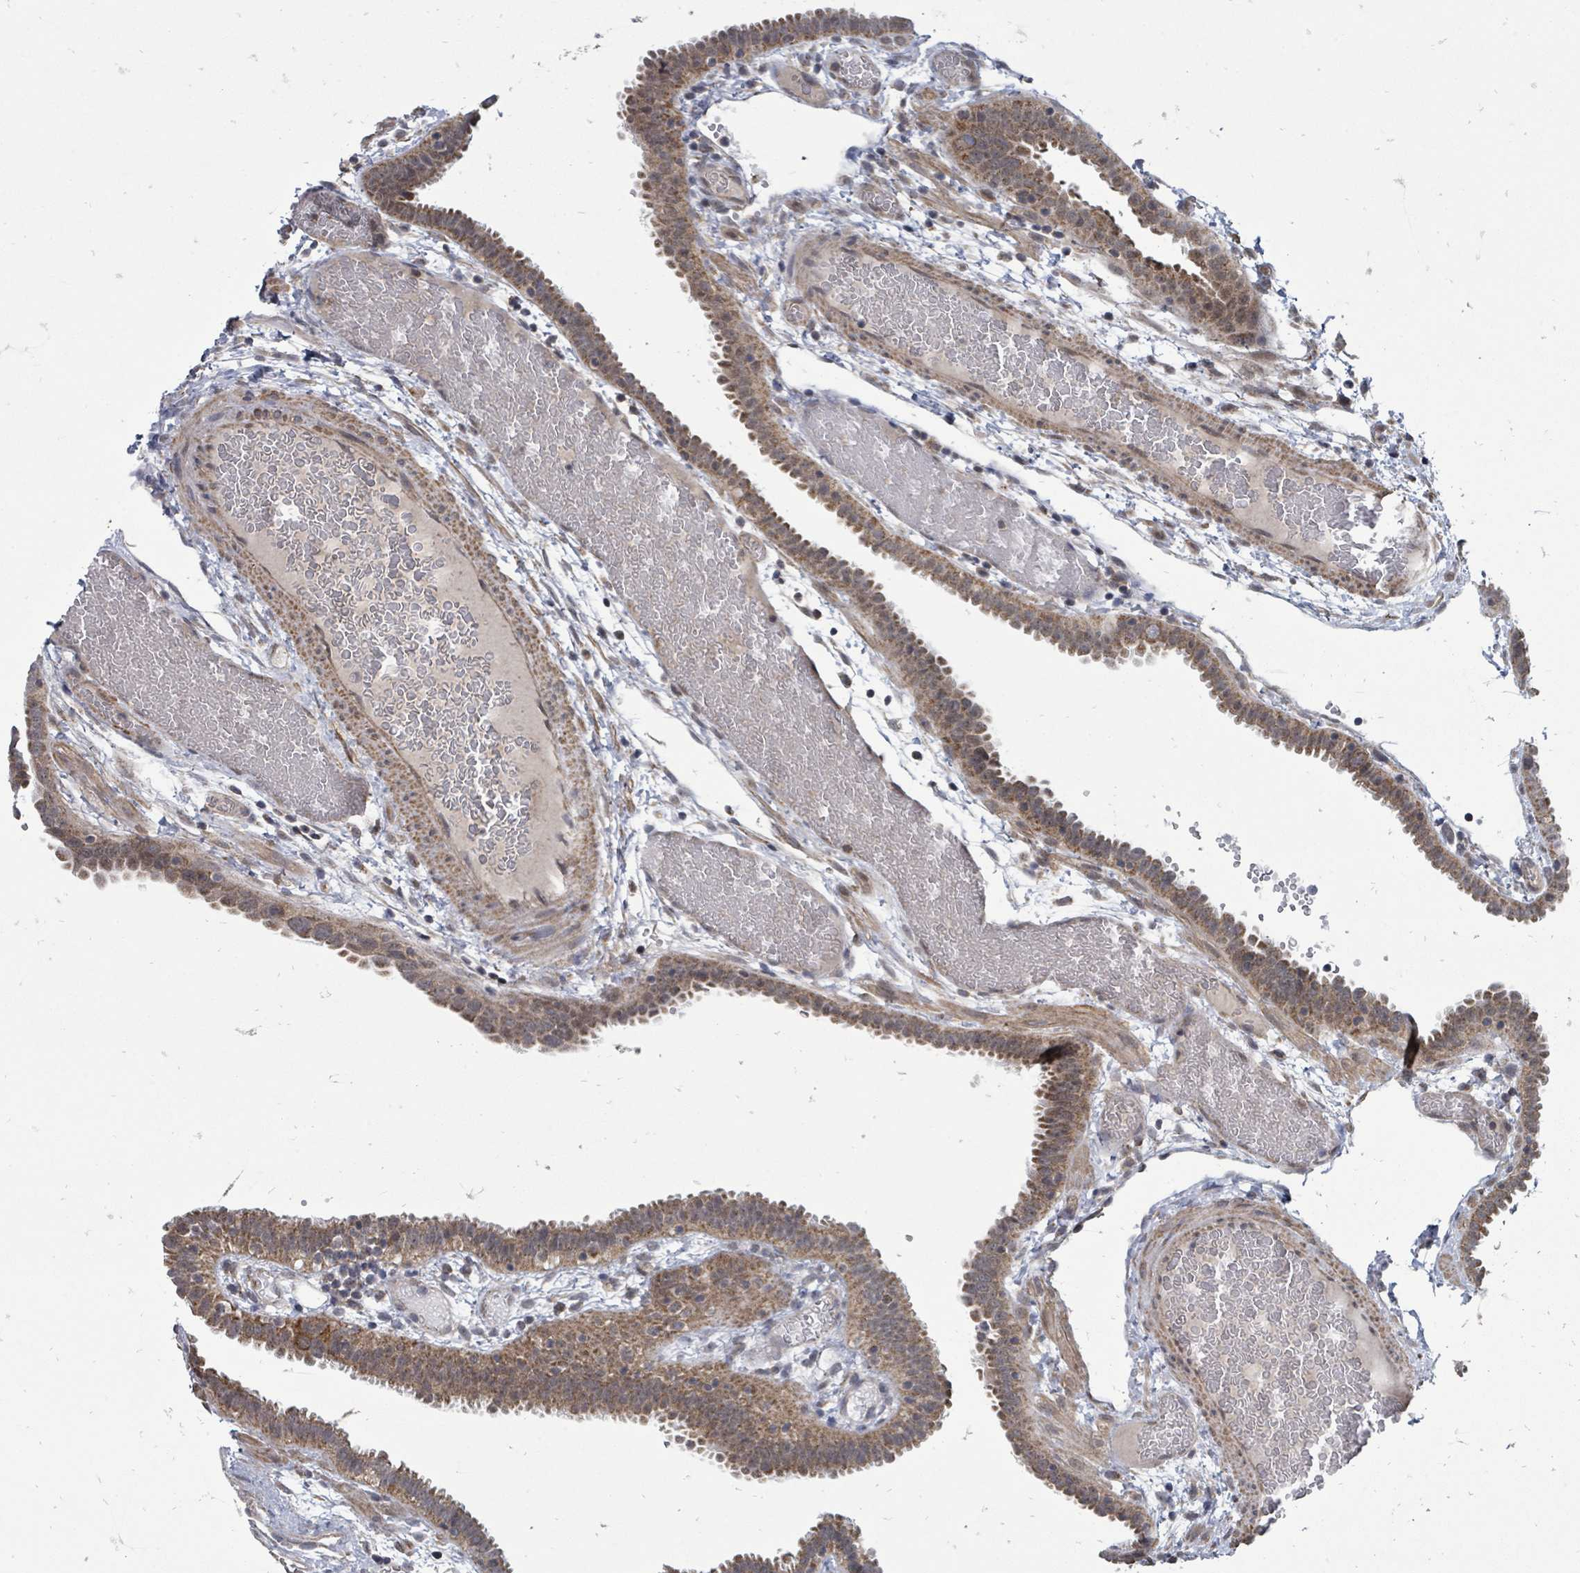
{"staining": {"intensity": "moderate", "quantity": ">75%", "location": "cytoplasmic/membranous,nuclear"}, "tissue": "fallopian tube", "cell_type": "Glandular cells", "image_type": "normal", "snomed": [{"axis": "morphology", "description": "Normal tissue, NOS"}, {"axis": "topography", "description": "Fallopian tube"}], "caption": "Immunohistochemical staining of normal fallopian tube shows medium levels of moderate cytoplasmic/membranous,nuclear staining in approximately >75% of glandular cells.", "gene": "MAGOHB", "patient": {"sex": "female", "age": 37}}